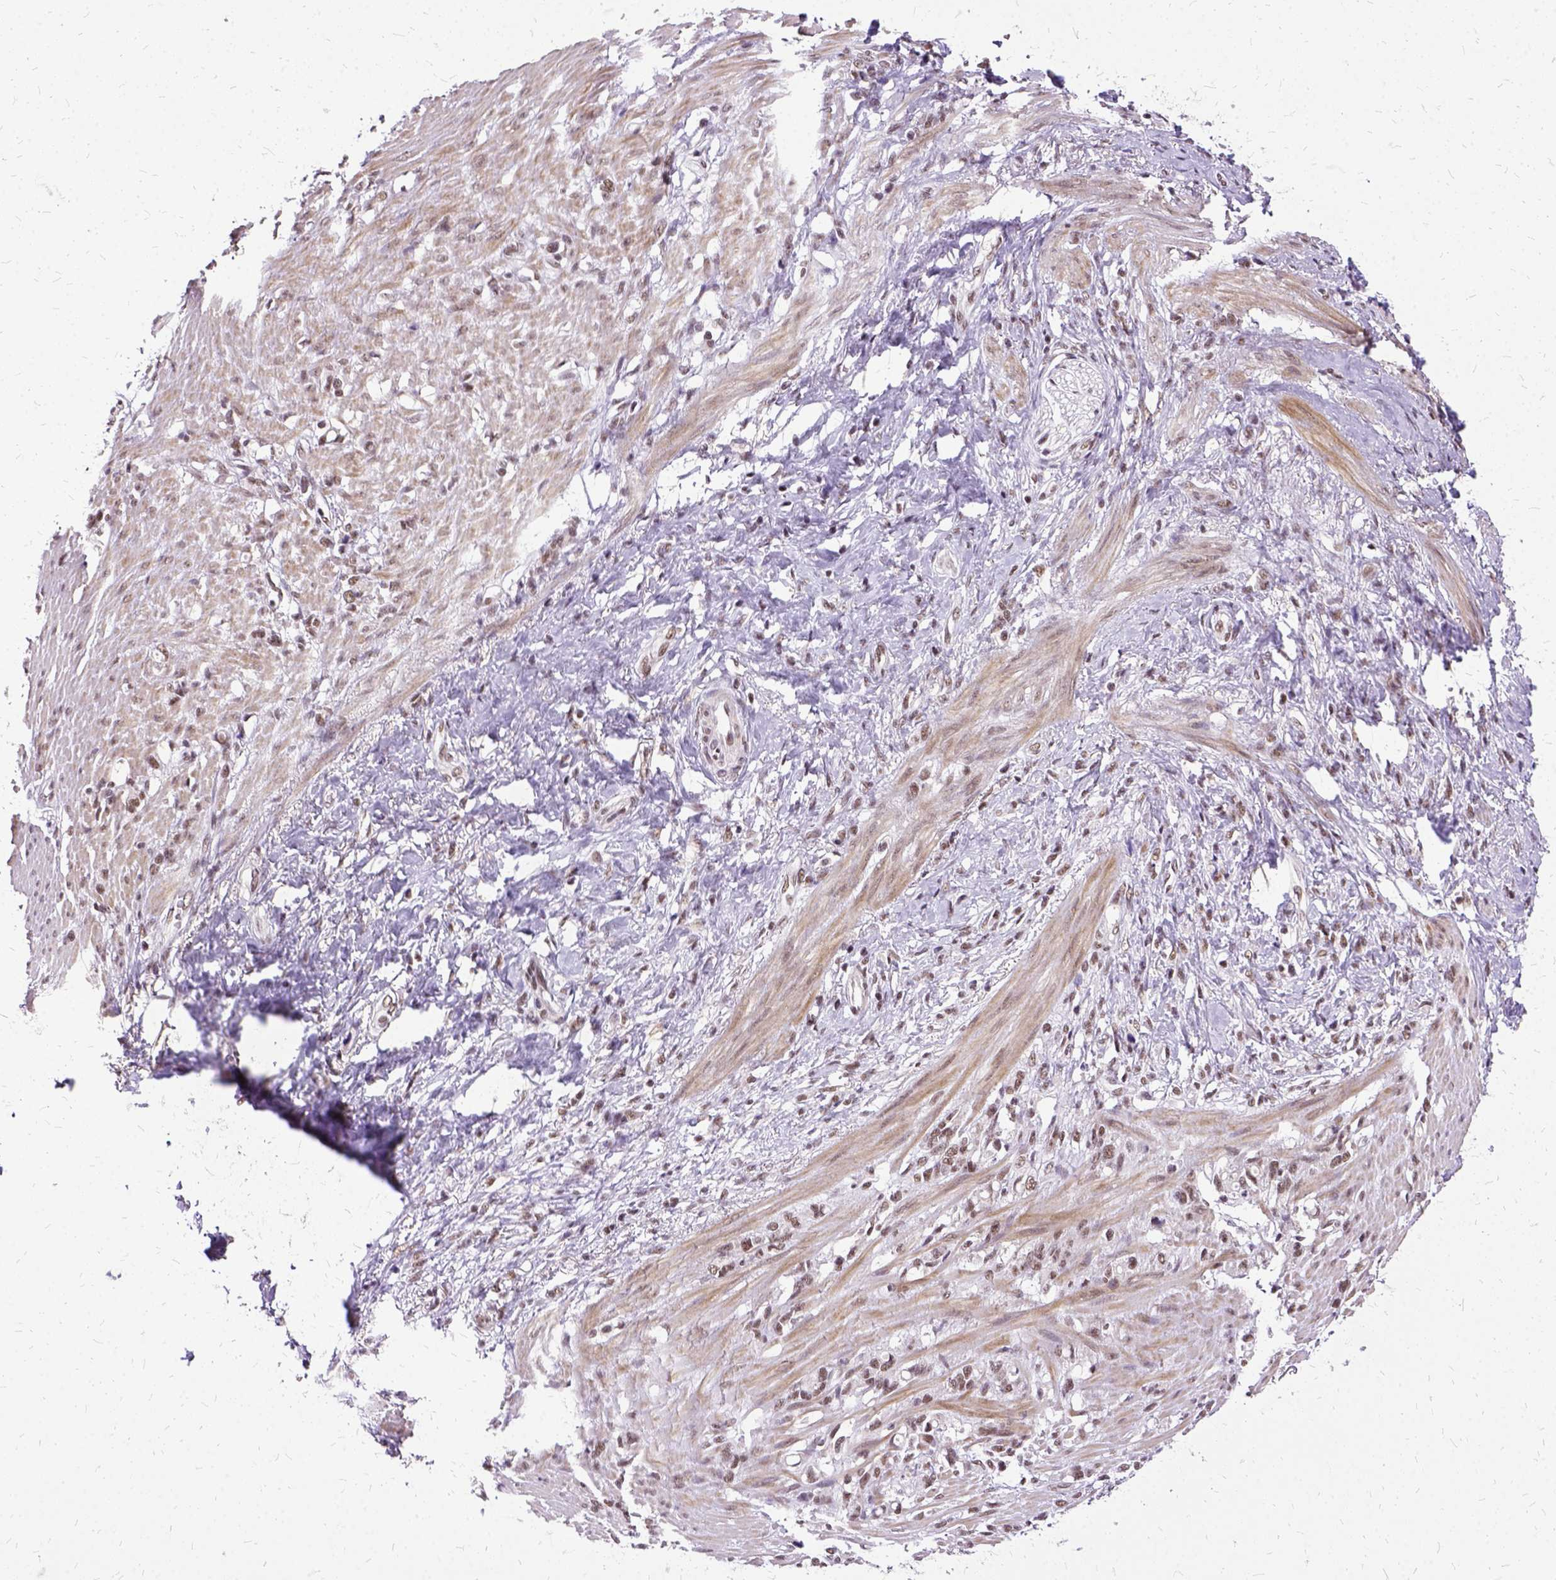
{"staining": {"intensity": "moderate", "quantity": ">75%", "location": "nuclear"}, "tissue": "stomach cancer", "cell_type": "Tumor cells", "image_type": "cancer", "snomed": [{"axis": "morphology", "description": "Adenocarcinoma, NOS"}, {"axis": "topography", "description": "Stomach"}], "caption": "A brown stain labels moderate nuclear positivity of a protein in human adenocarcinoma (stomach) tumor cells. The protein of interest is stained brown, and the nuclei are stained in blue (DAB IHC with brightfield microscopy, high magnification).", "gene": "SETD1A", "patient": {"sex": "female", "age": 84}}